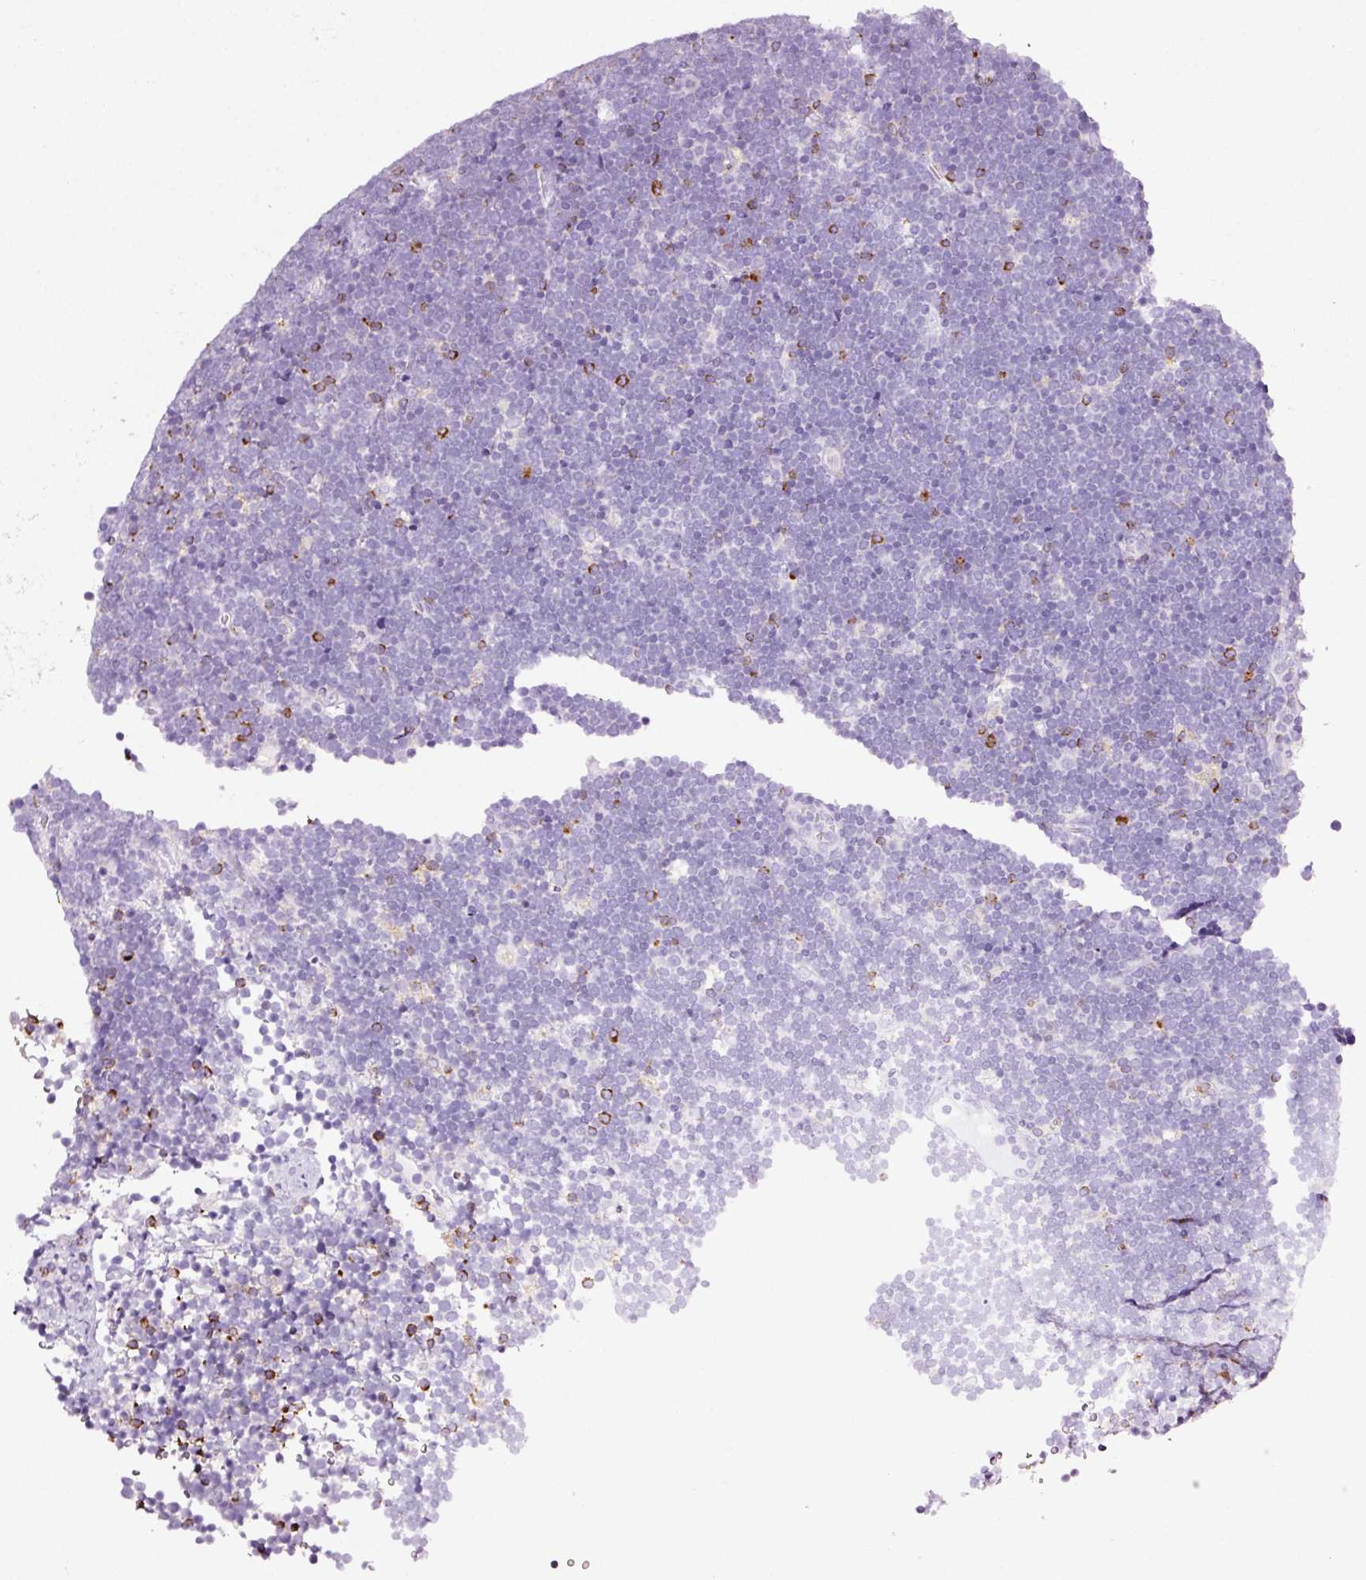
{"staining": {"intensity": "negative", "quantity": "none", "location": "none"}, "tissue": "lymphoma", "cell_type": "Tumor cells", "image_type": "cancer", "snomed": [{"axis": "morphology", "description": "Malignant lymphoma, non-Hodgkin's type, High grade"}, {"axis": "topography", "description": "Lymph node"}], "caption": "Malignant lymphoma, non-Hodgkin's type (high-grade) stained for a protein using immunohistochemistry (IHC) shows no staining tumor cells.", "gene": "CYB561A3", "patient": {"sex": "male", "age": 13}}